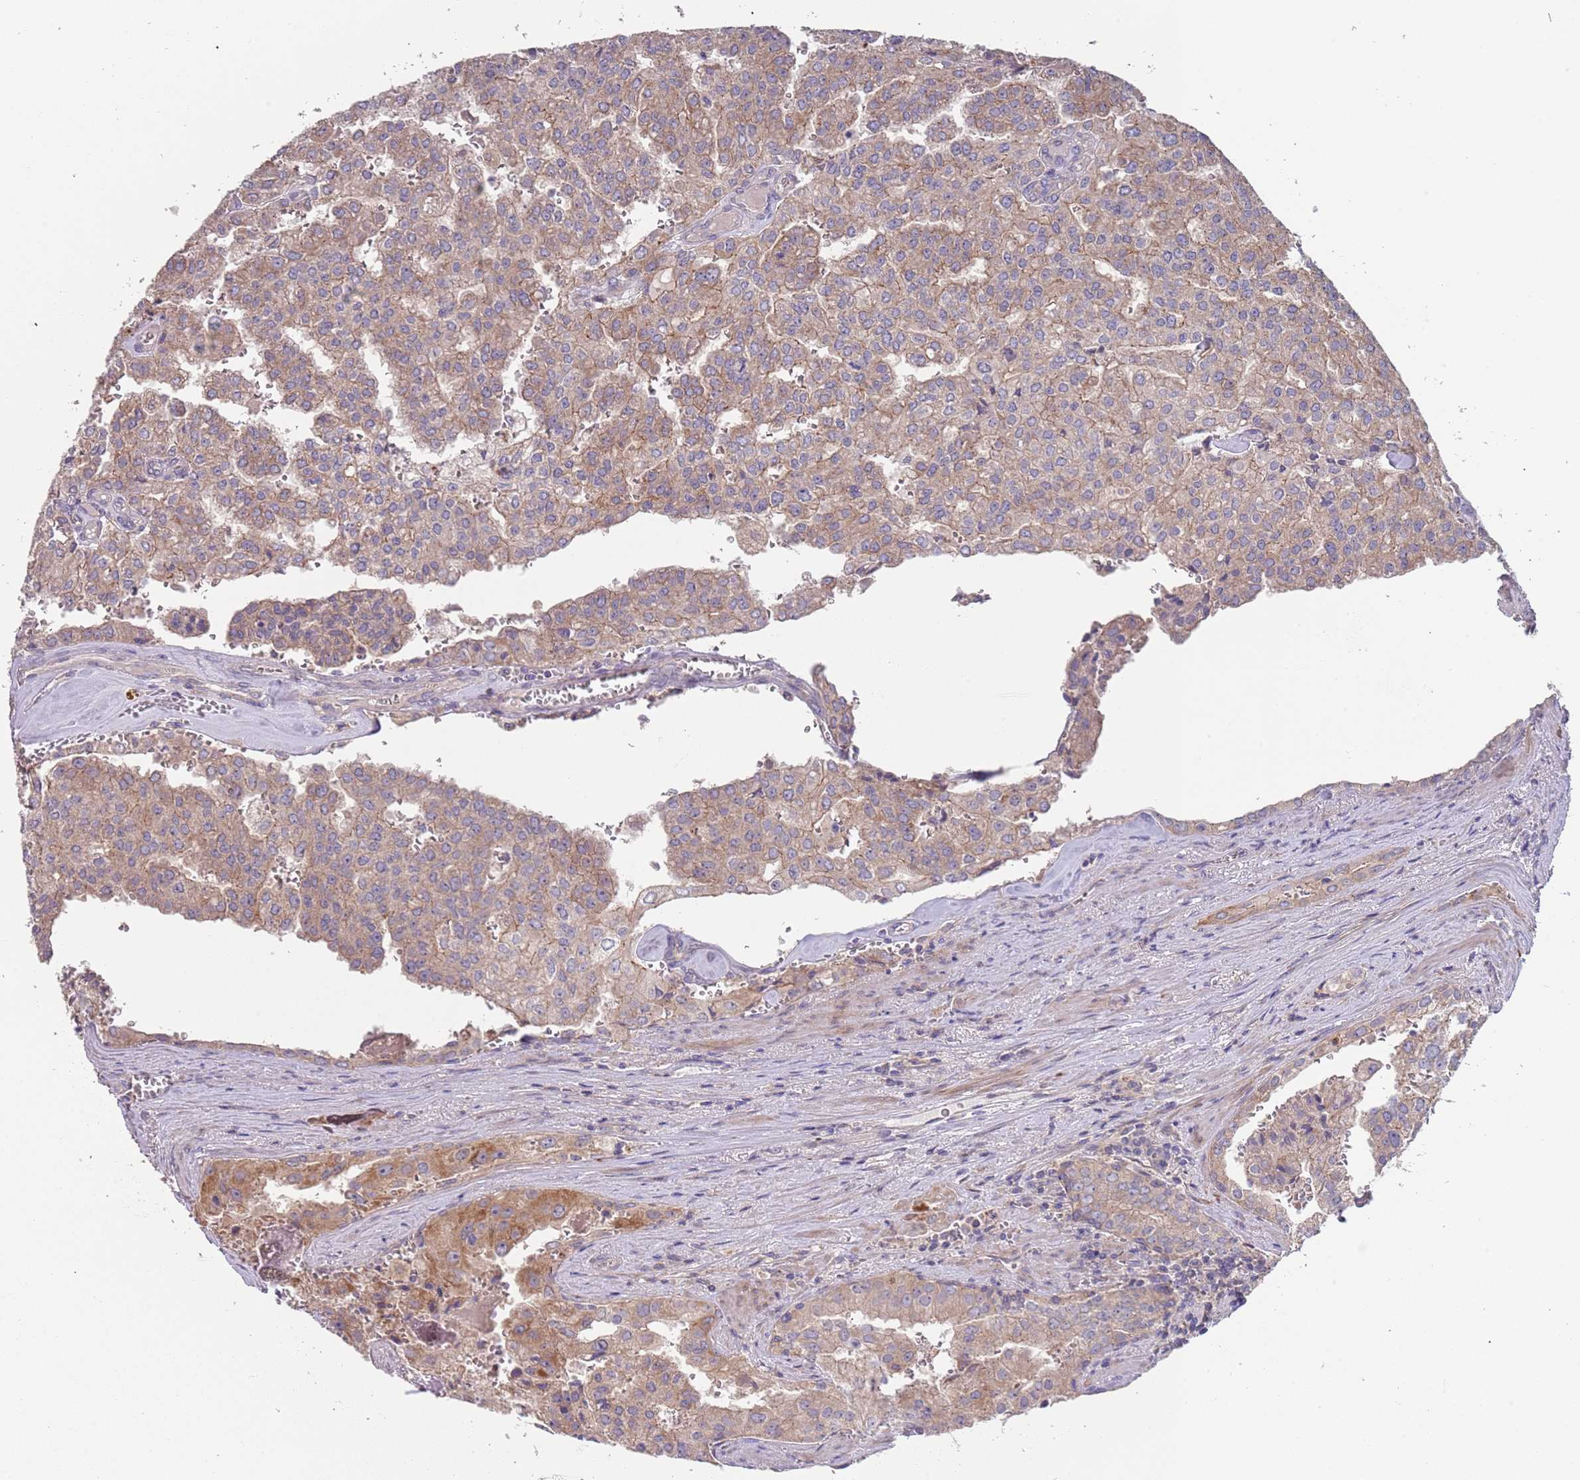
{"staining": {"intensity": "weak", "quantity": ">75%", "location": "cytoplasmic/membranous"}, "tissue": "prostate cancer", "cell_type": "Tumor cells", "image_type": "cancer", "snomed": [{"axis": "morphology", "description": "Adenocarcinoma, High grade"}, {"axis": "topography", "description": "Prostate"}], "caption": "Immunohistochemistry (IHC) micrograph of neoplastic tissue: human prostate cancer stained using immunohistochemistry (IHC) shows low levels of weak protein expression localized specifically in the cytoplasmic/membranous of tumor cells, appearing as a cytoplasmic/membranous brown color.", "gene": "ABCC10", "patient": {"sex": "male", "age": 68}}